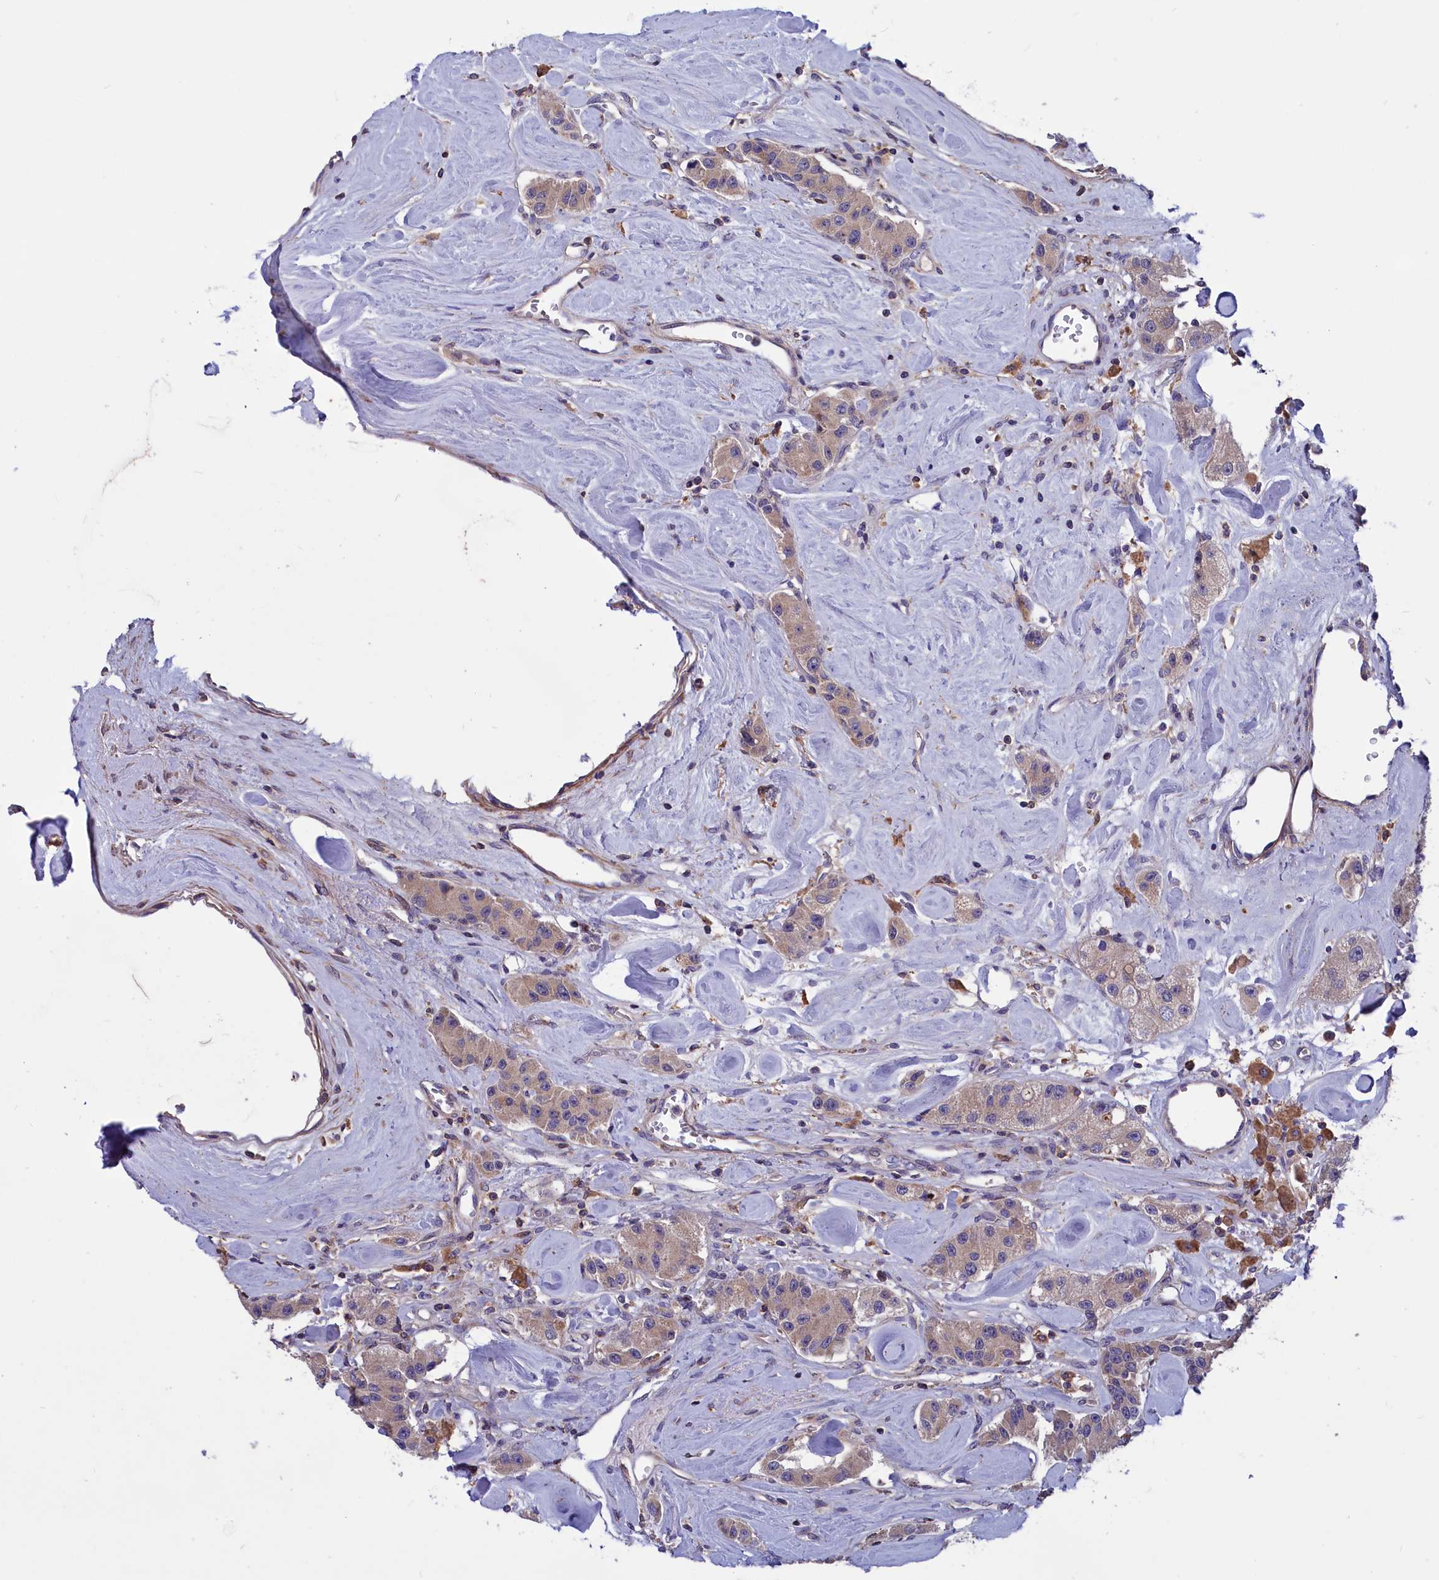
{"staining": {"intensity": "weak", "quantity": ">75%", "location": "cytoplasmic/membranous"}, "tissue": "carcinoid", "cell_type": "Tumor cells", "image_type": "cancer", "snomed": [{"axis": "morphology", "description": "Carcinoid, malignant, NOS"}, {"axis": "topography", "description": "Pancreas"}], "caption": "Malignant carcinoid tissue demonstrates weak cytoplasmic/membranous positivity in approximately >75% of tumor cells, visualized by immunohistochemistry. The protein is shown in brown color, while the nuclei are stained blue.", "gene": "AMDHD2", "patient": {"sex": "male", "age": 41}}